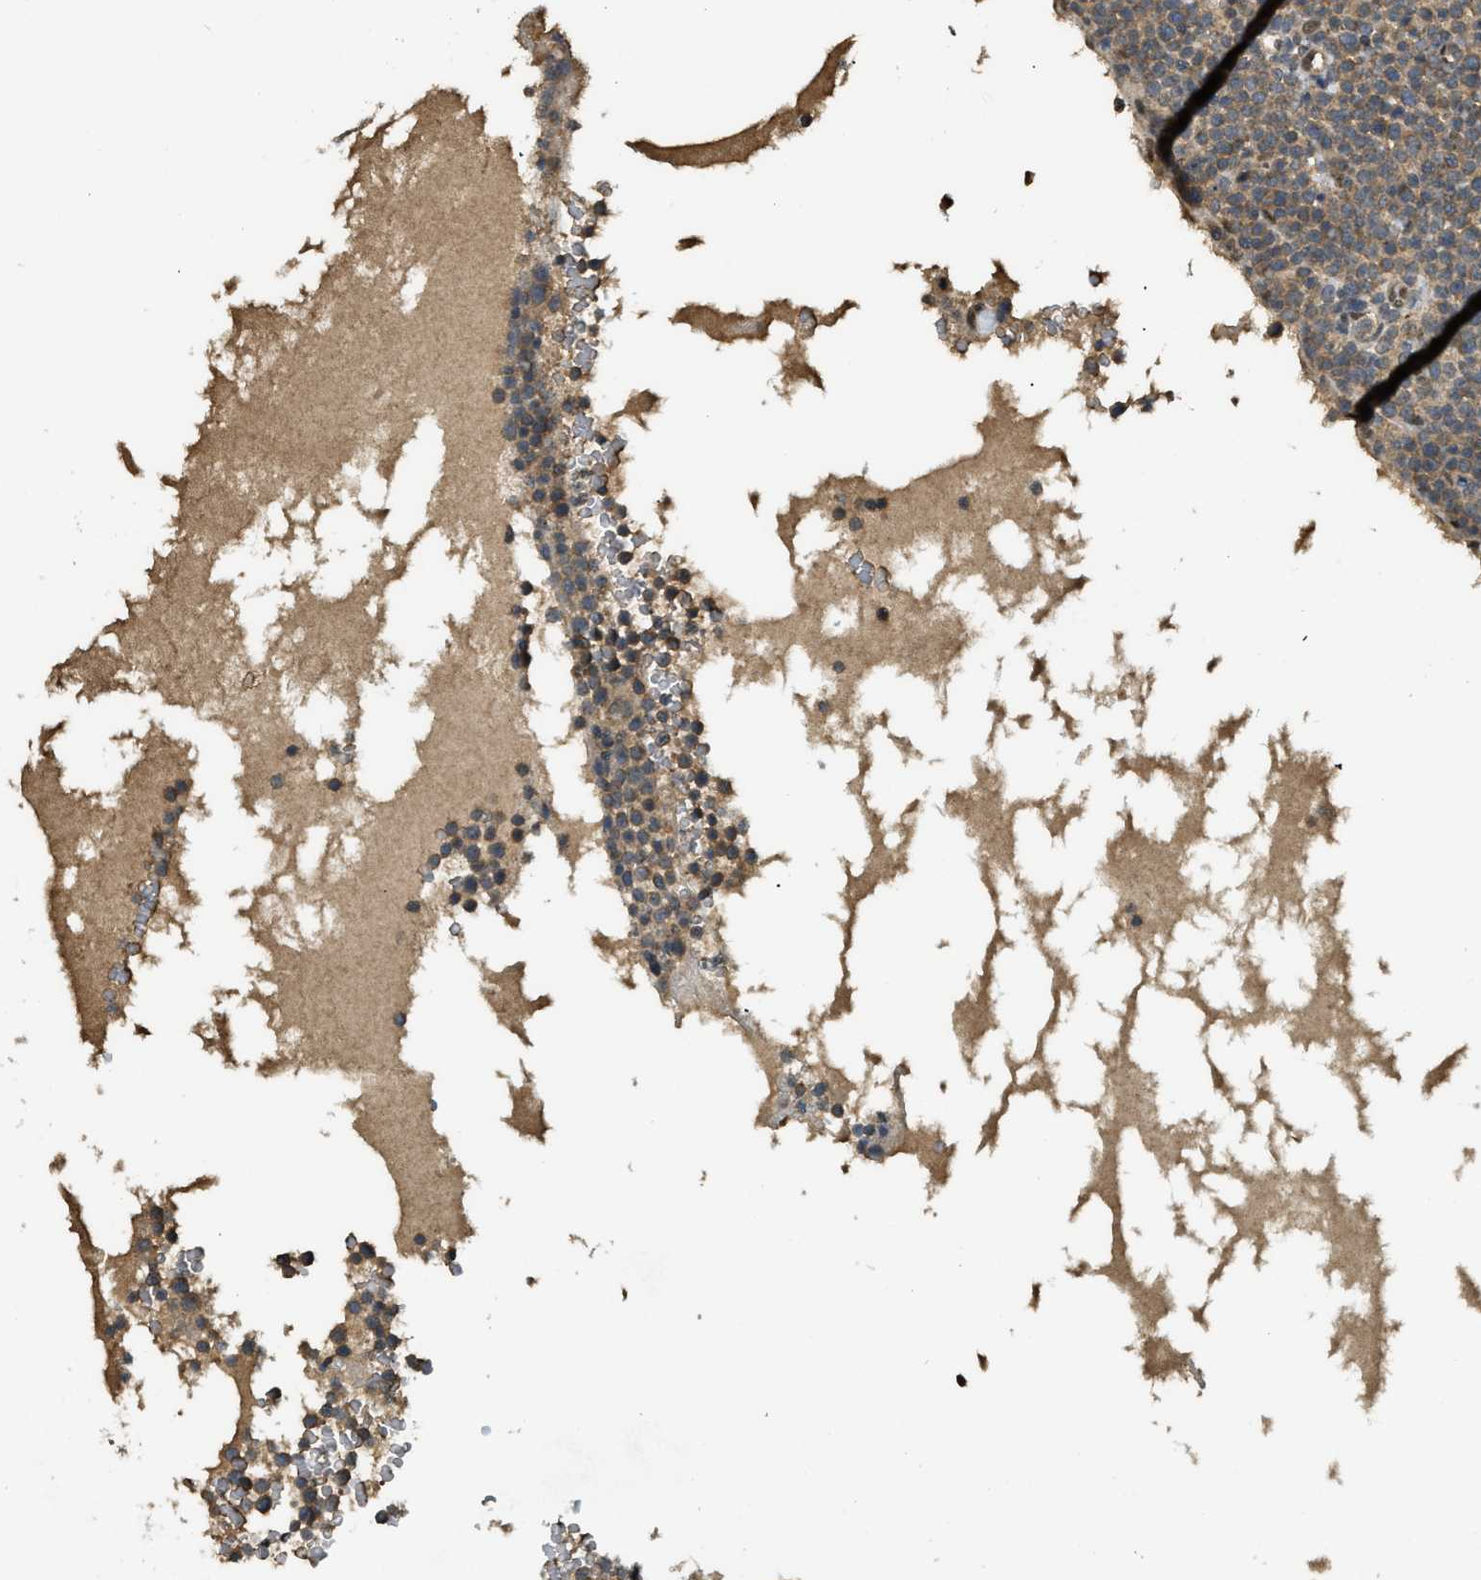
{"staining": {"intensity": "weak", "quantity": ">75%", "location": "cytoplasmic/membranous"}, "tissue": "lymphoma", "cell_type": "Tumor cells", "image_type": "cancer", "snomed": [{"axis": "morphology", "description": "Malignant lymphoma, non-Hodgkin's type, High grade"}, {"axis": "topography", "description": "Lymph node"}], "caption": "Immunohistochemical staining of lymphoma displays low levels of weak cytoplasmic/membranous staining in approximately >75% of tumor cells.", "gene": "TRAPPC14", "patient": {"sex": "male", "age": 61}}